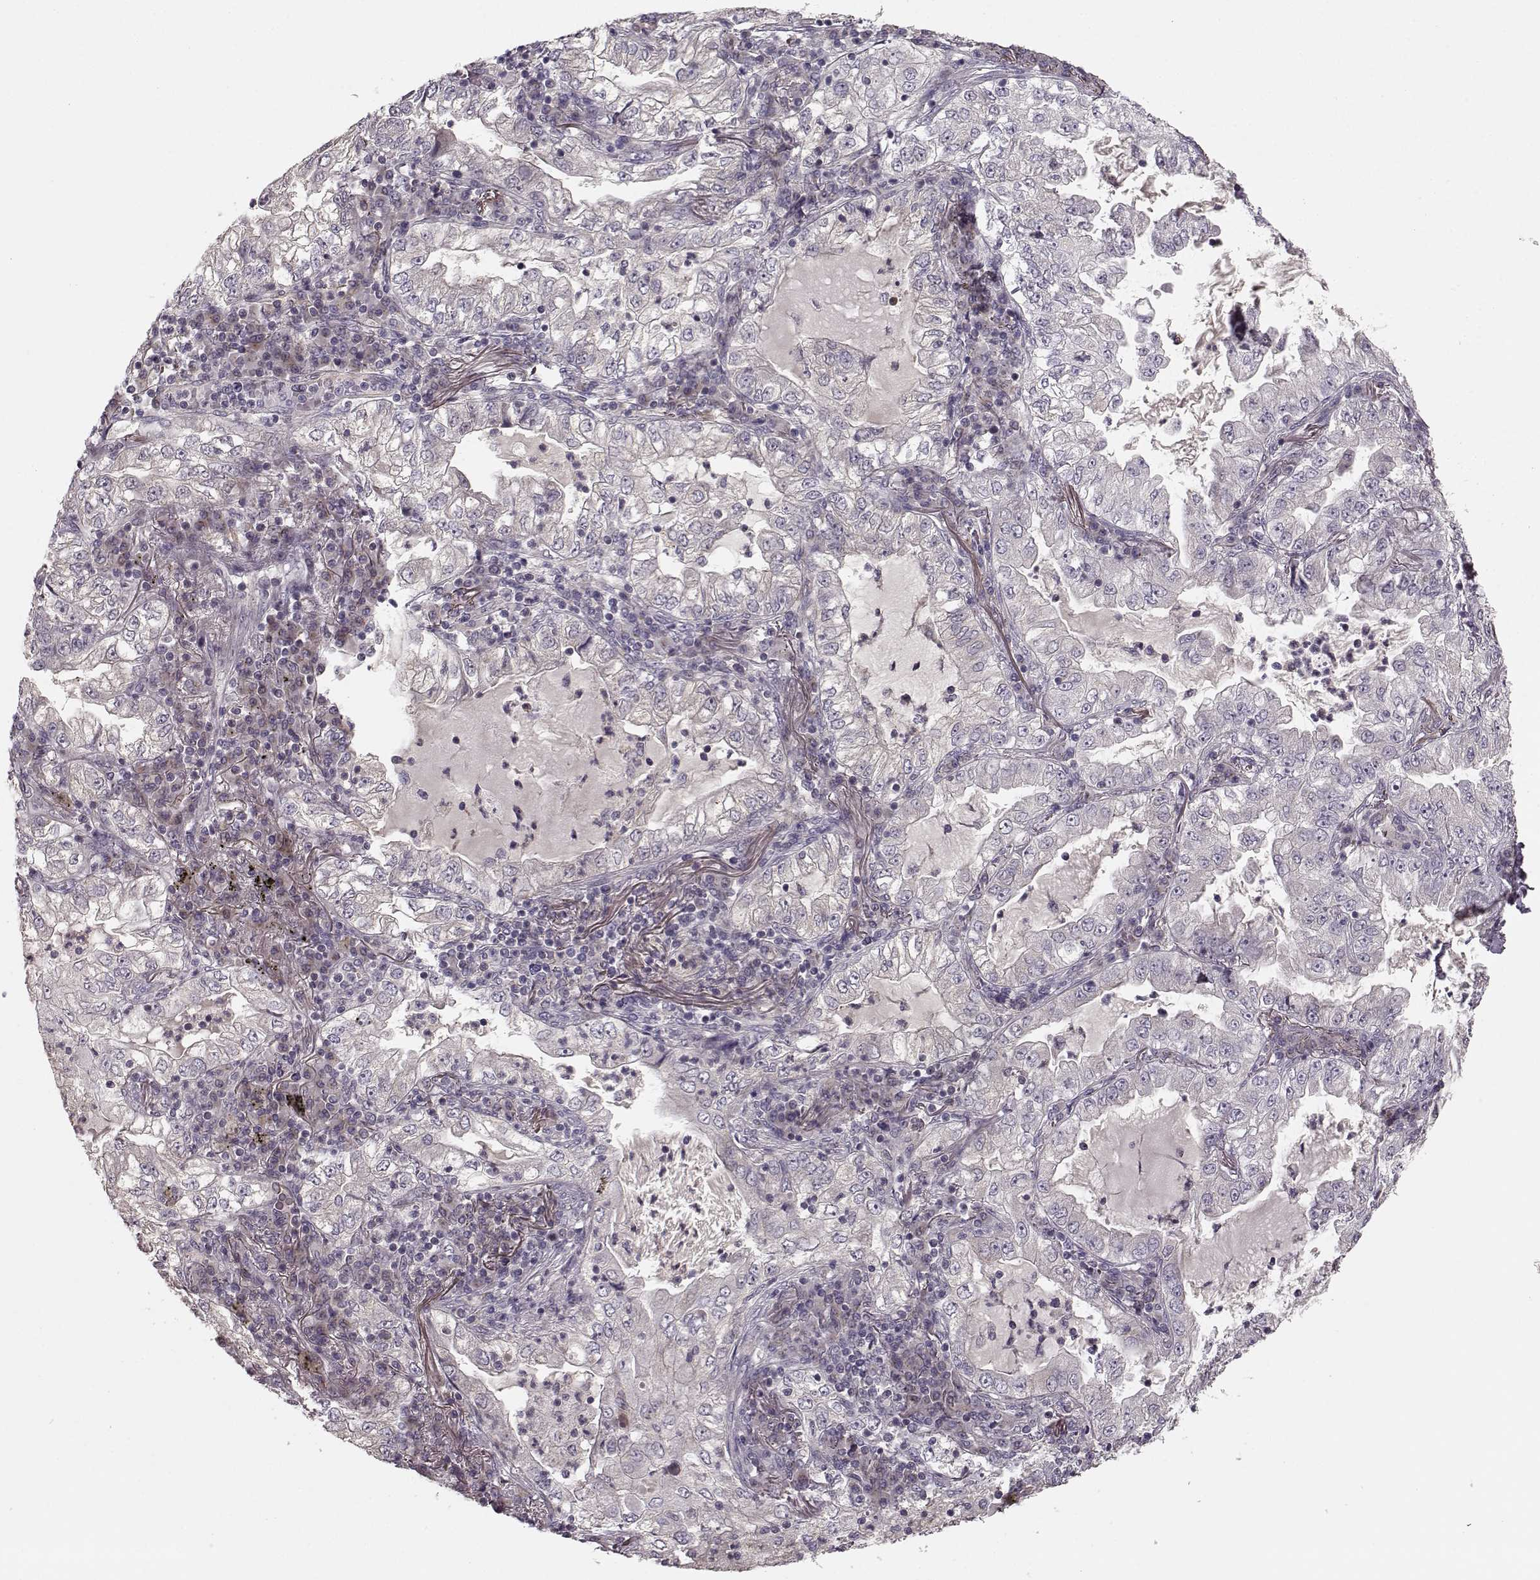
{"staining": {"intensity": "negative", "quantity": "none", "location": "none"}, "tissue": "lung cancer", "cell_type": "Tumor cells", "image_type": "cancer", "snomed": [{"axis": "morphology", "description": "Adenocarcinoma, NOS"}, {"axis": "topography", "description": "Lung"}], "caption": "A photomicrograph of lung adenocarcinoma stained for a protein displays no brown staining in tumor cells.", "gene": "MTR", "patient": {"sex": "female", "age": 73}}